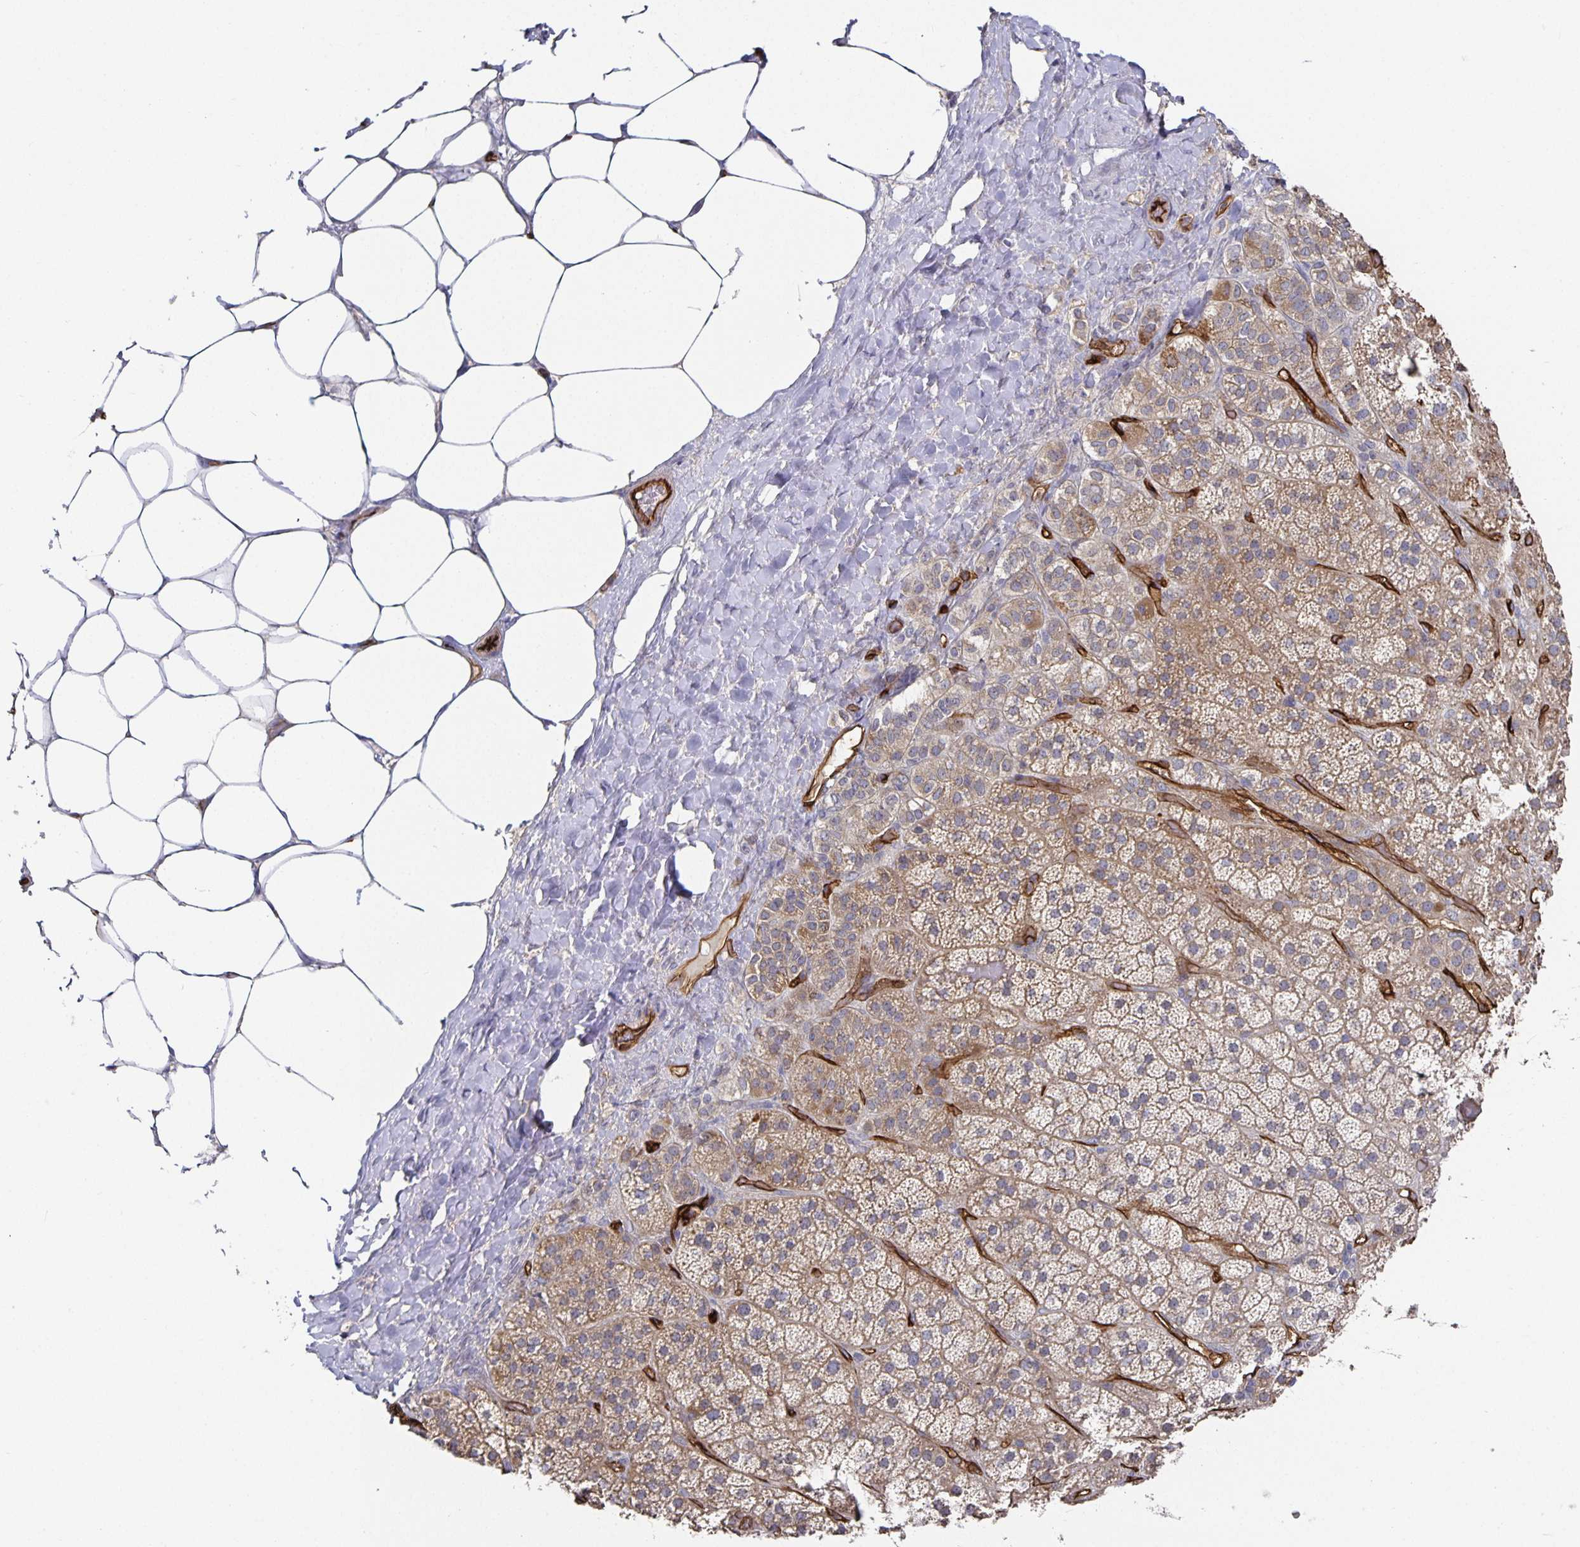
{"staining": {"intensity": "moderate", "quantity": "25%-75%", "location": "cytoplasmic/membranous"}, "tissue": "adrenal gland", "cell_type": "Glandular cells", "image_type": "normal", "snomed": [{"axis": "morphology", "description": "Normal tissue, NOS"}, {"axis": "topography", "description": "Adrenal gland"}], "caption": "High-magnification brightfield microscopy of benign adrenal gland stained with DAB (3,3'-diaminobenzidine) (brown) and counterstained with hematoxylin (blue). glandular cells exhibit moderate cytoplasmic/membranous staining is appreciated in approximately25%-75% of cells.", "gene": "PODXL", "patient": {"sex": "male", "age": 57}}